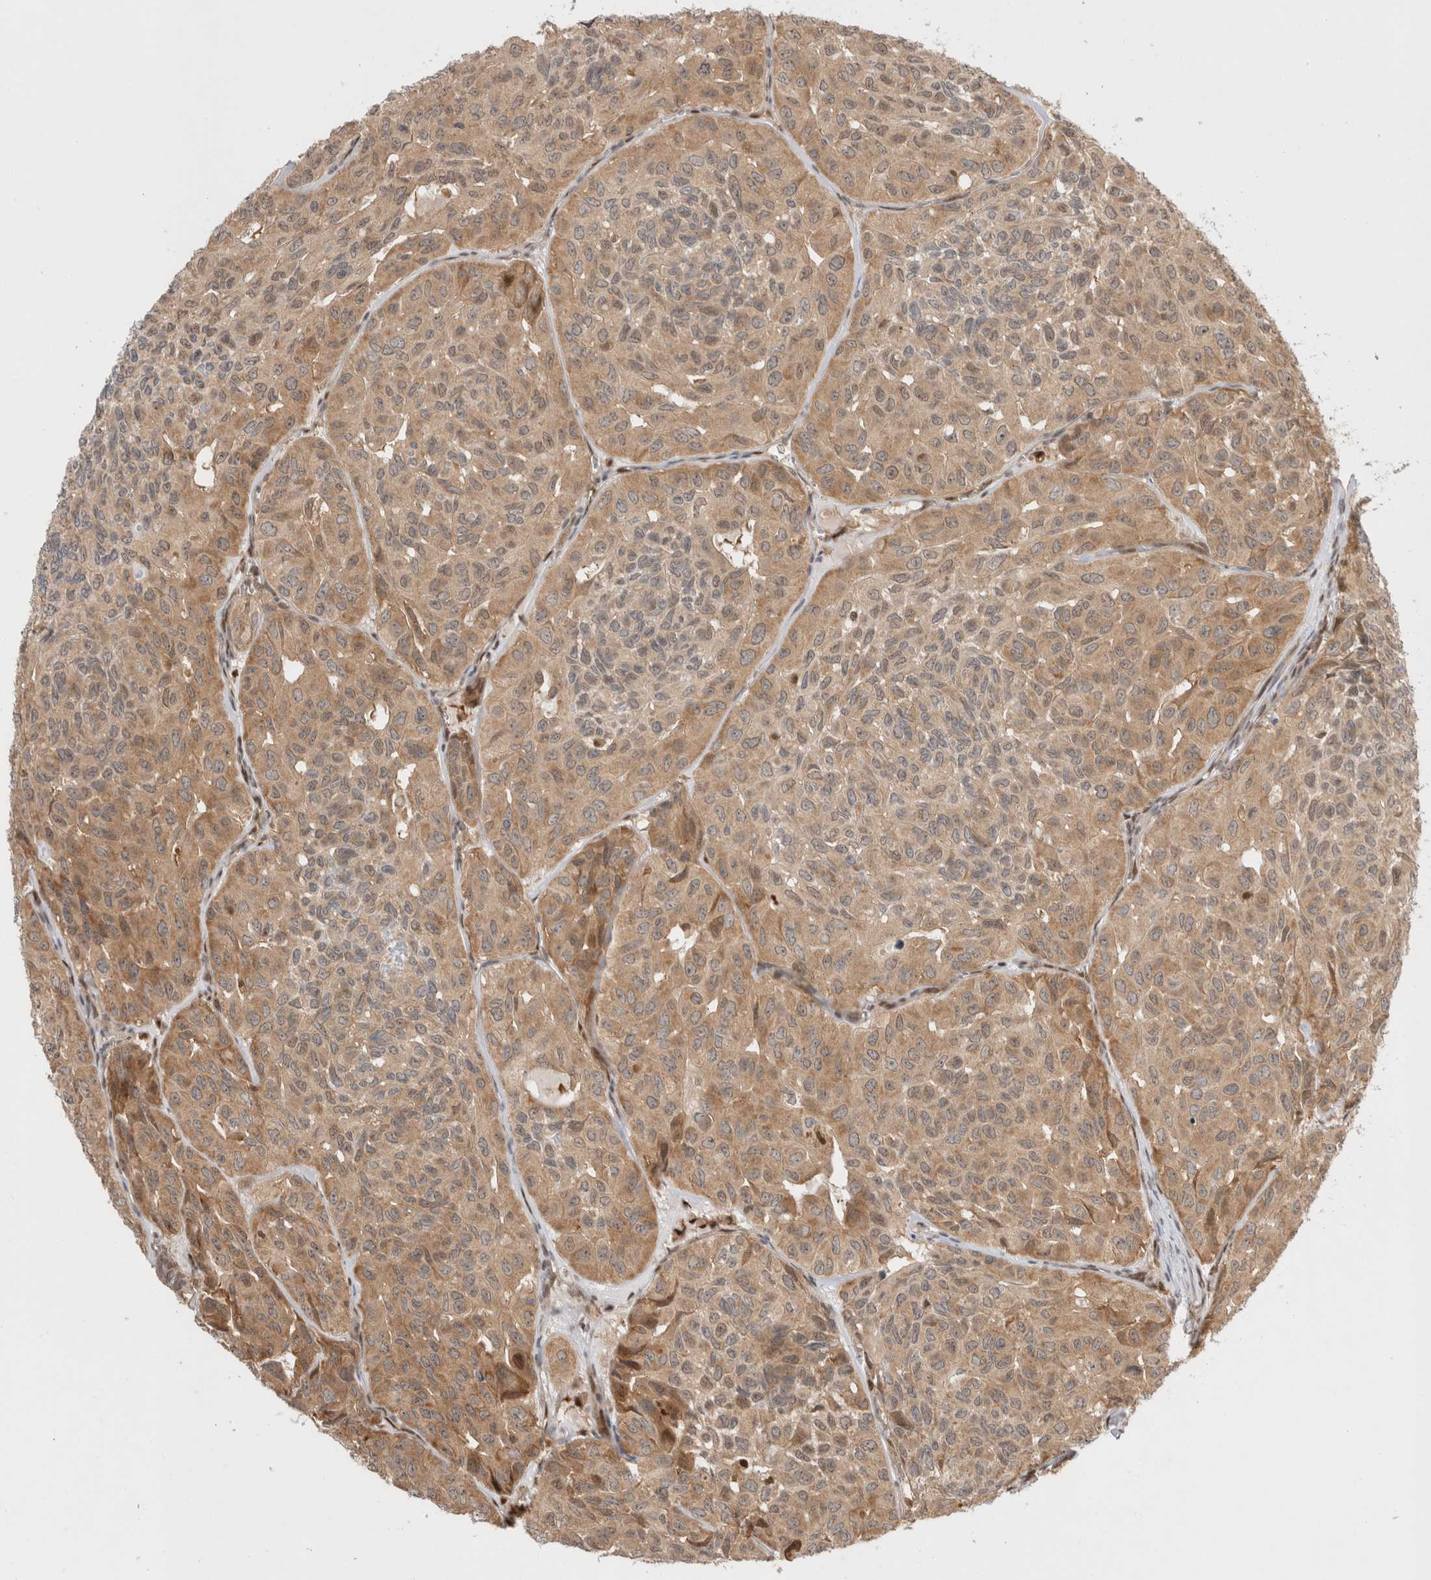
{"staining": {"intensity": "moderate", "quantity": ">75%", "location": "cytoplasmic/membranous"}, "tissue": "head and neck cancer", "cell_type": "Tumor cells", "image_type": "cancer", "snomed": [{"axis": "morphology", "description": "Adenocarcinoma, NOS"}, {"axis": "topography", "description": "Salivary gland, NOS"}, {"axis": "topography", "description": "Head-Neck"}], "caption": "Head and neck cancer stained with IHC demonstrates moderate cytoplasmic/membranous positivity in approximately >75% of tumor cells. The staining was performed using DAB (3,3'-diaminobenzidine), with brown indicating positive protein expression. Nuclei are stained blue with hematoxylin.", "gene": "OTUD6B", "patient": {"sex": "female", "age": 76}}